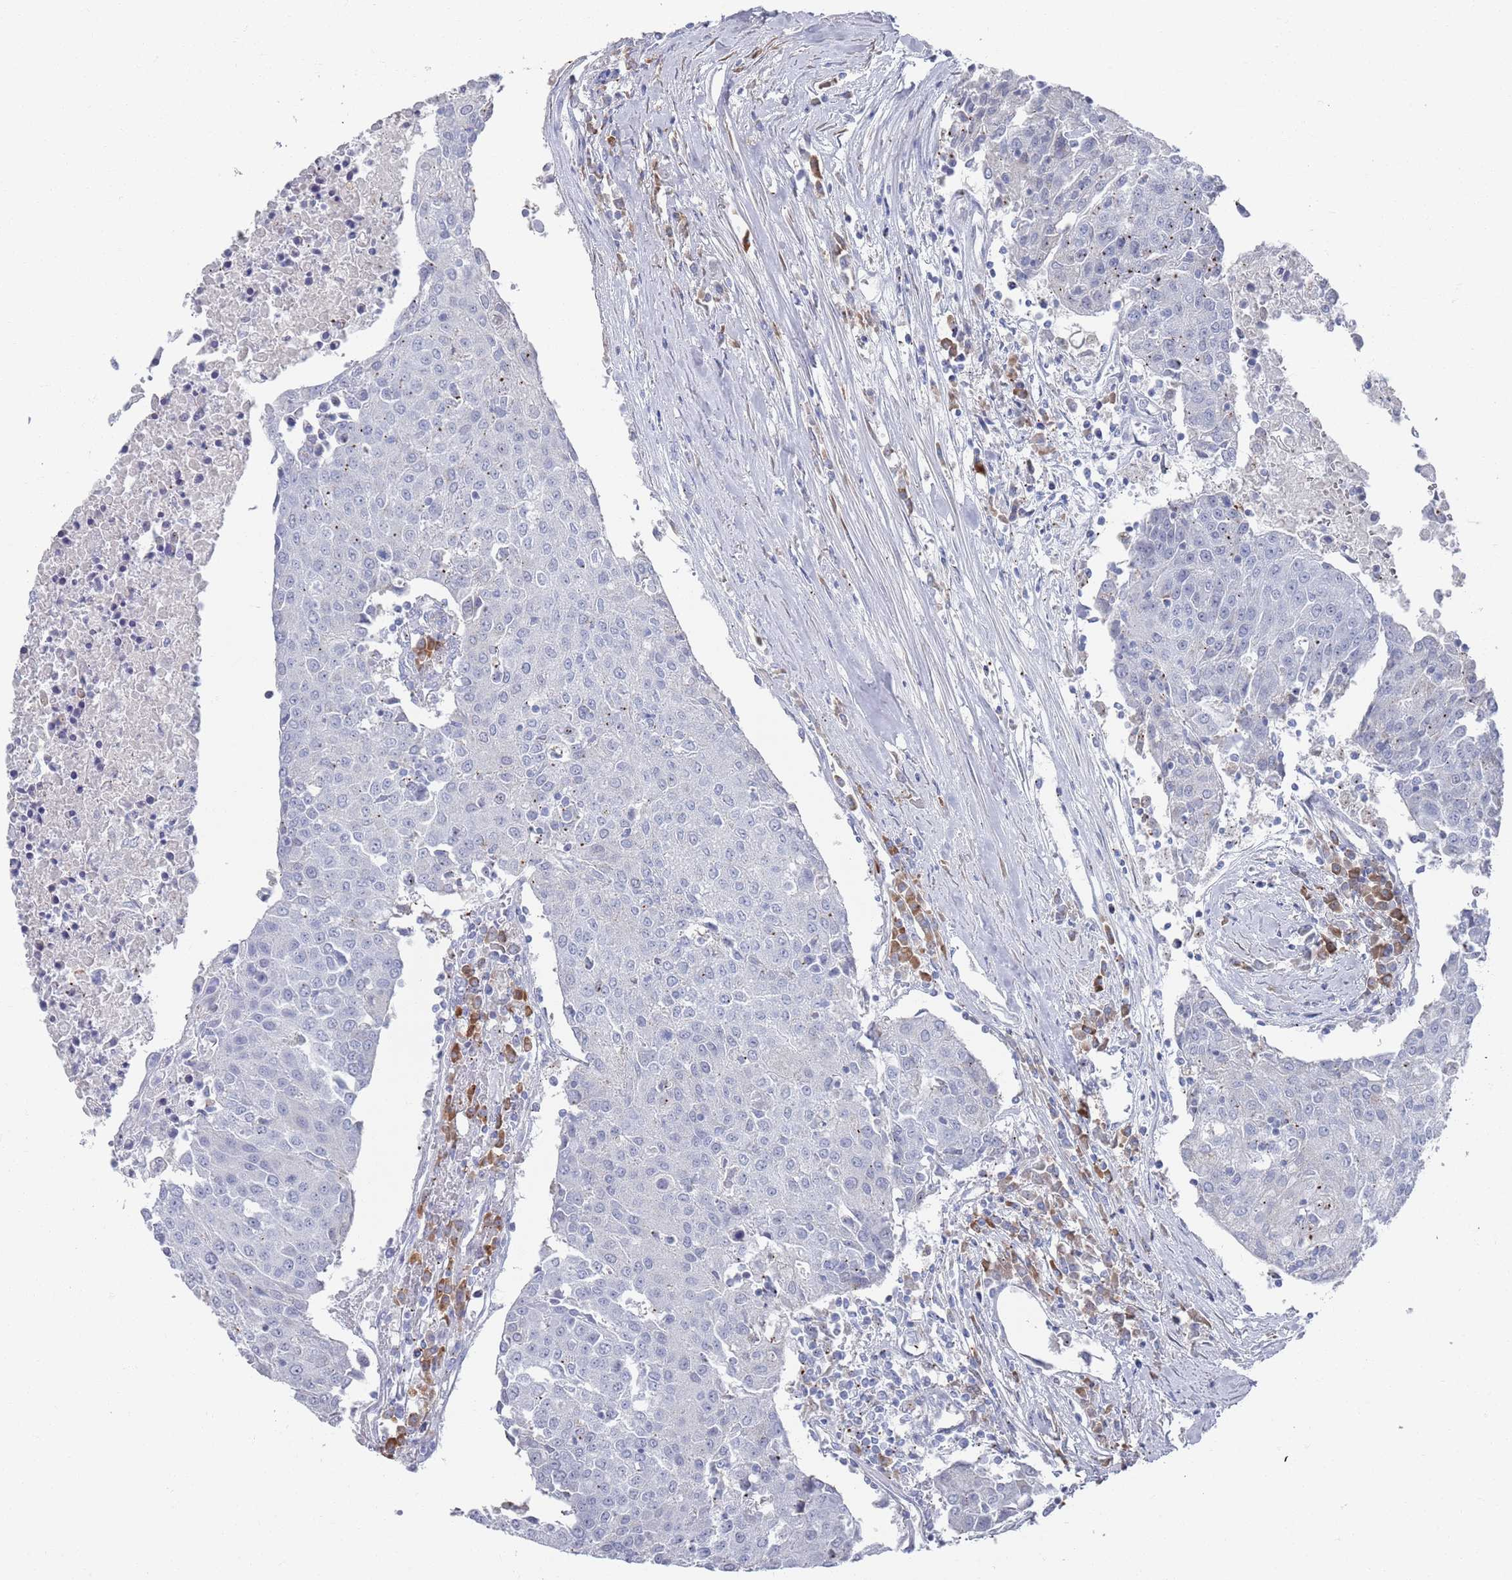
{"staining": {"intensity": "moderate", "quantity": "<25%", "location": "cytoplasmic/membranous"}, "tissue": "urothelial cancer", "cell_type": "Tumor cells", "image_type": "cancer", "snomed": [{"axis": "morphology", "description": "Urothelial carcinoma, High grade"}, {"axis": "topography", "description": "Urinary bladder"}], "caption": "Urothelial cancer stained with a brown dye demonstrates moderate cytoplasmic/membranous positive expression in about <25% of tumor cells.", "gene": "MAT1A", "patient": {"sex": "female", "age": 85}}